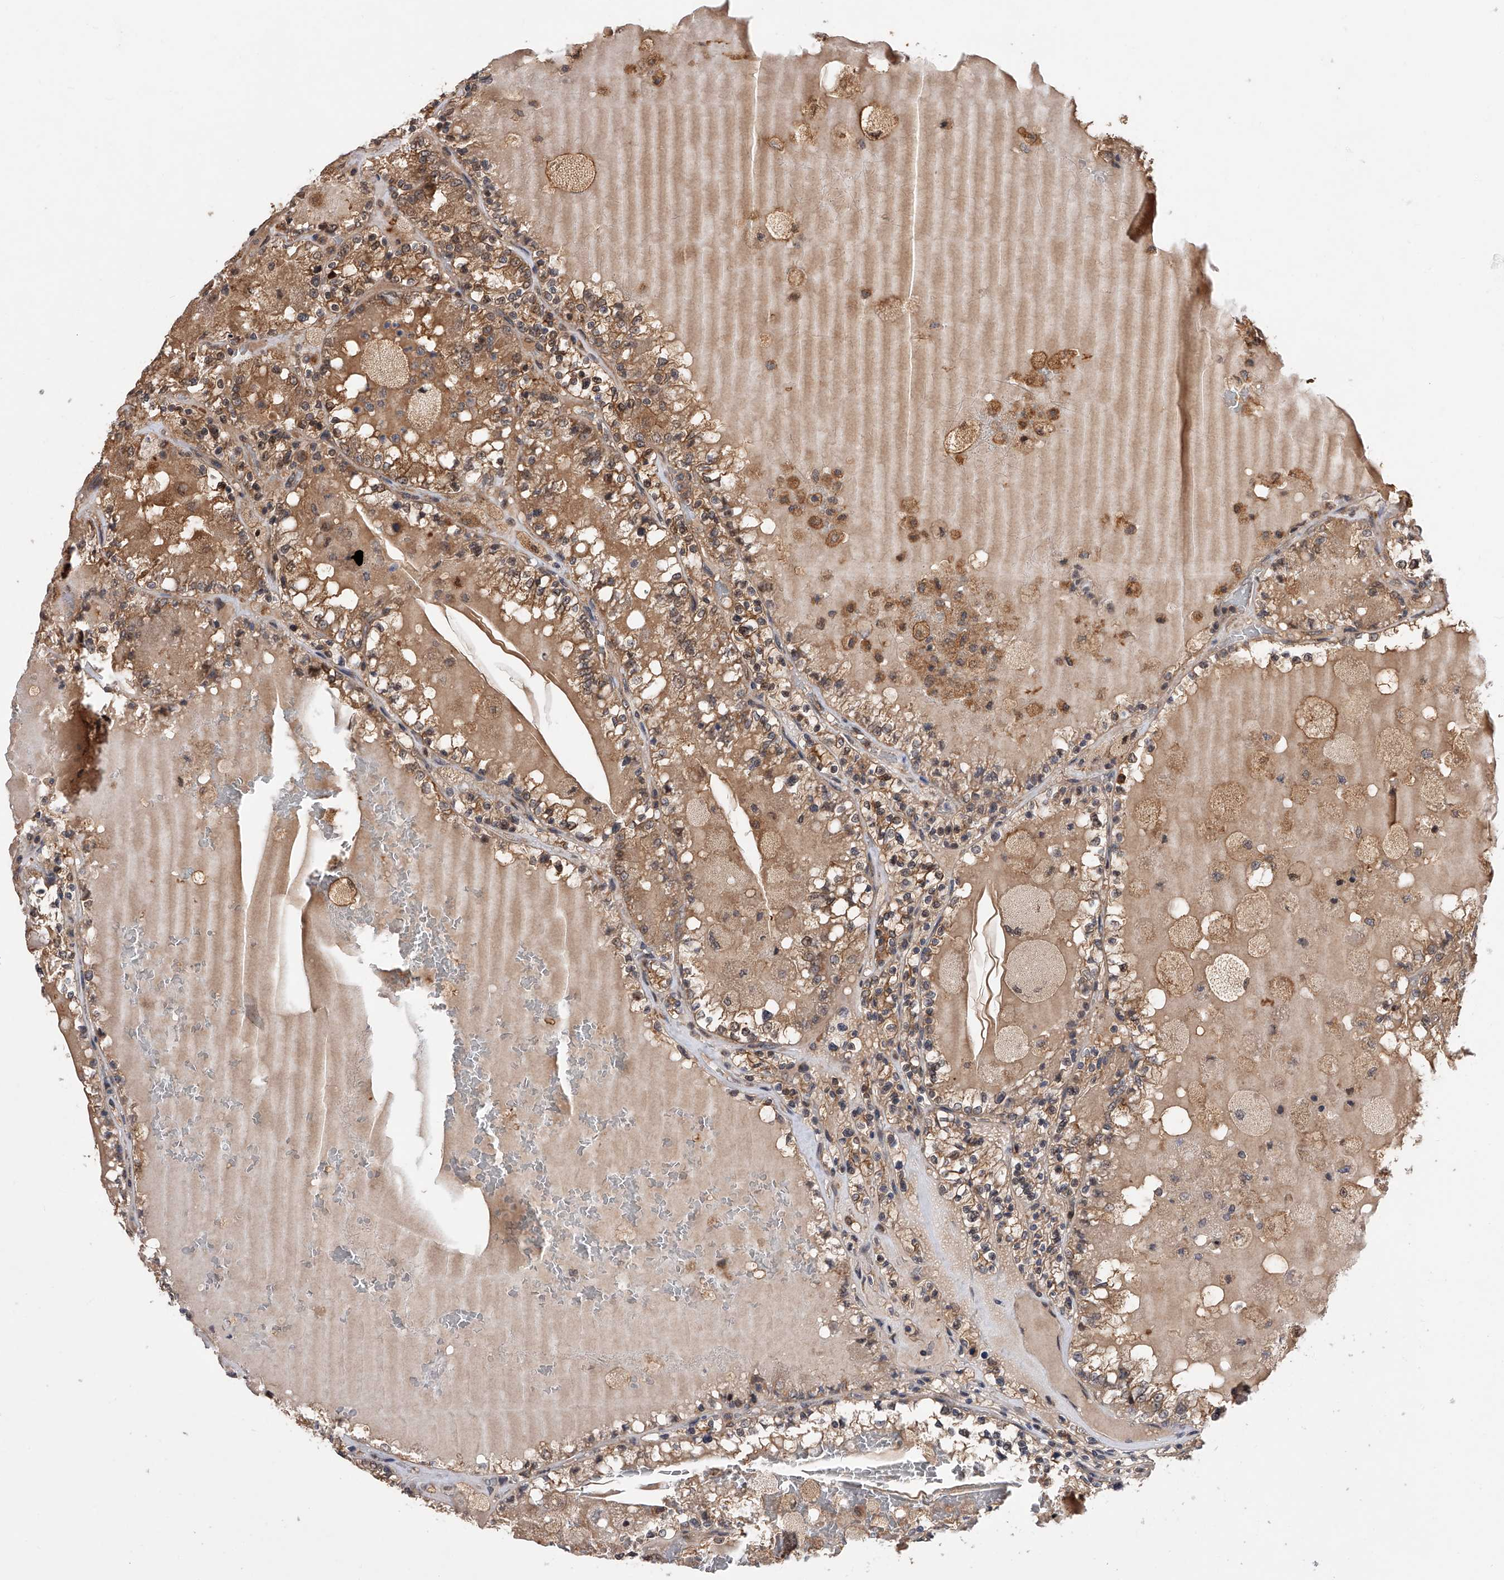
{"staining": {"intensity": "moderate", "quantity": ">75%", "location": "cytoplasmic/membranous,nuclear"}, "tissue": "renal cancer", "cell_type": "Tumor cells", "image_type": "cancer", "snomed": [{"axis": "morphology", "description": "Adenocarcinoma, NOS"}, {"axis": "topography", "description": "Kidney"}], "caption": "Moderate cytoplasmic/membranous and nuclear positivity for a protein is seen in approximately >75% of tumor cells of renal cancer using IHC.", "gene": "GMDS", "patient": {"sex": "female", "age": 56}}